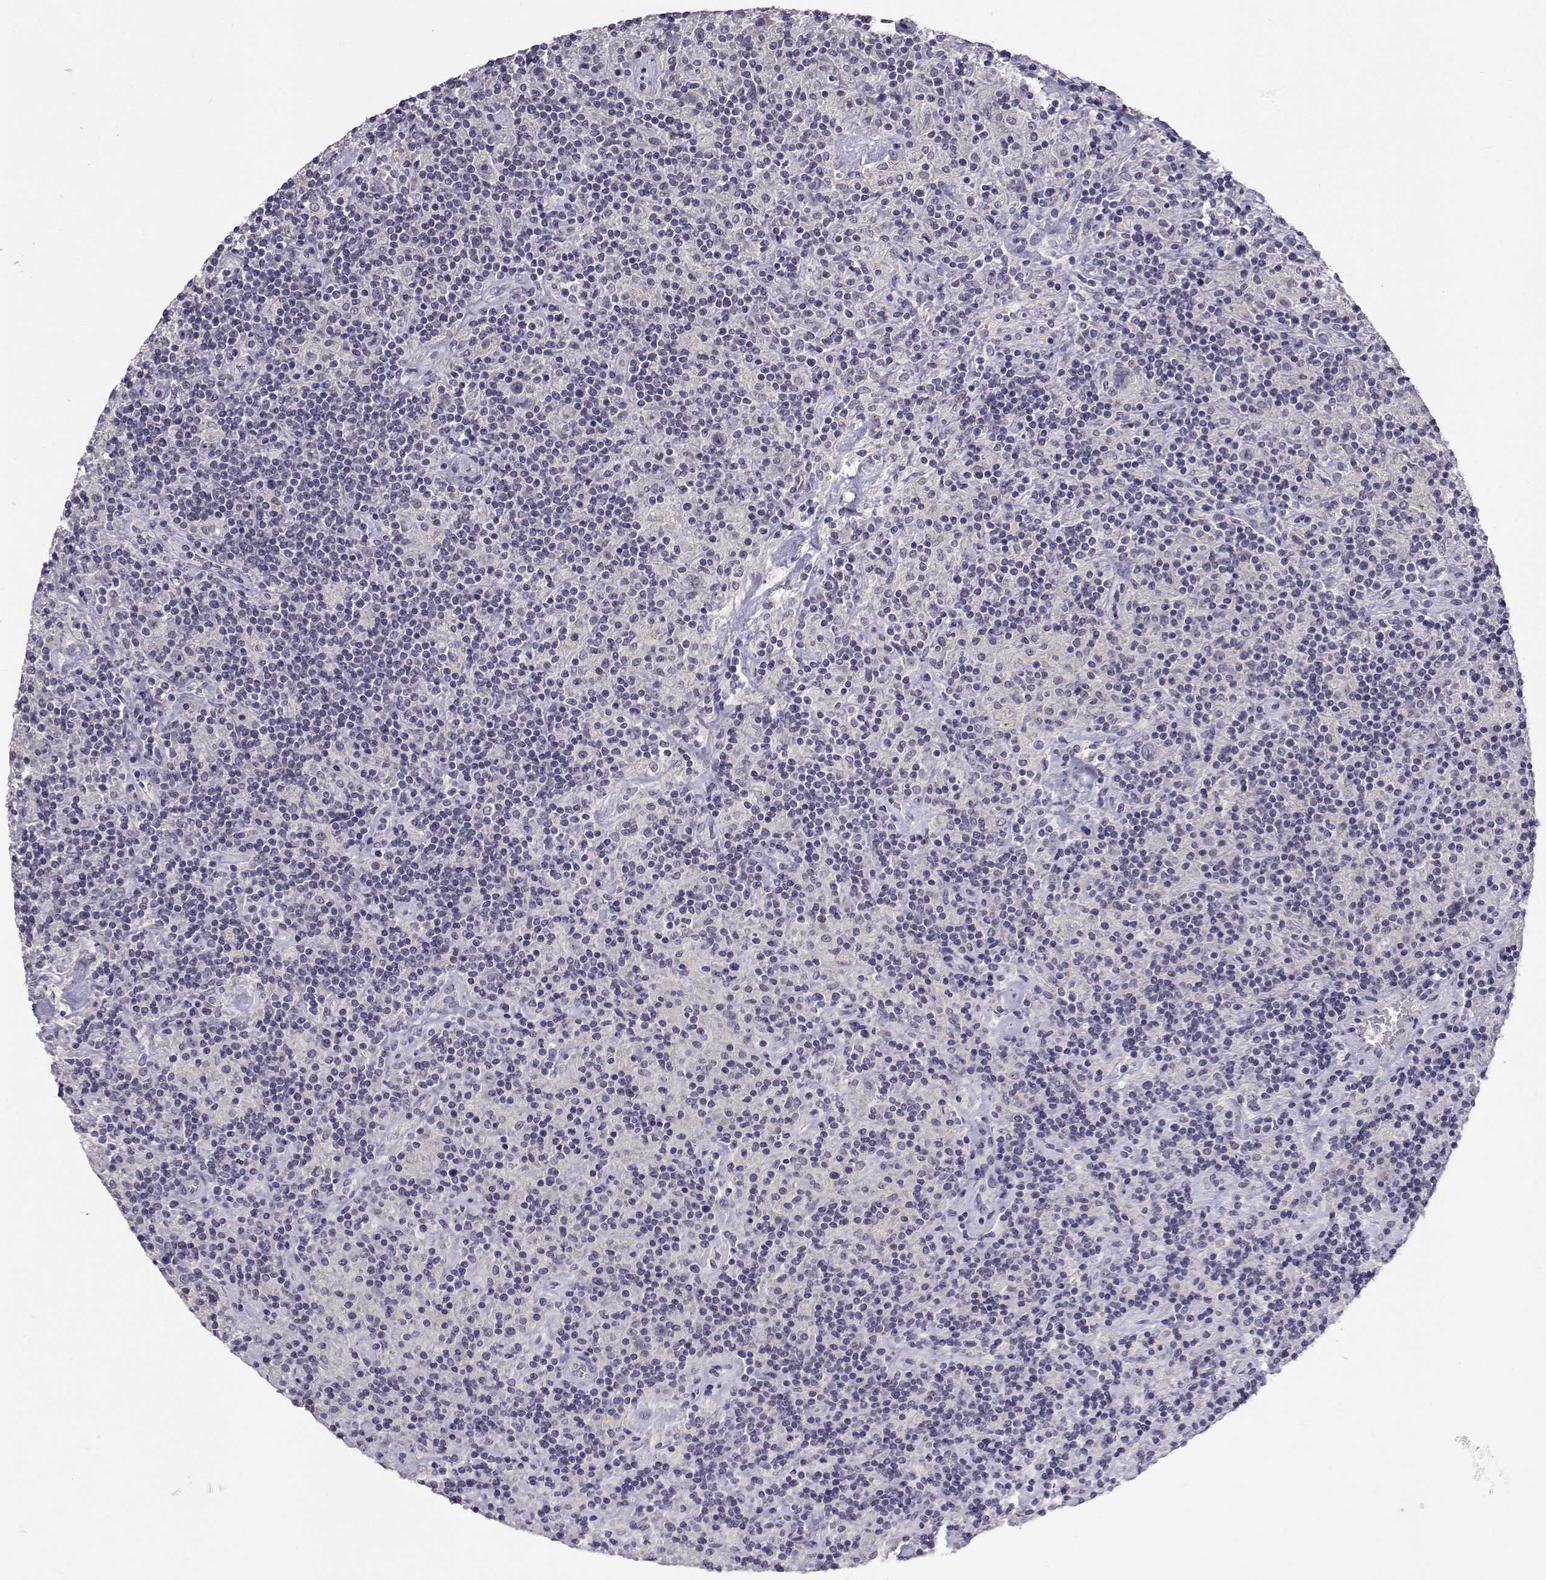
{"staining": {"intensity": "negative", "quantity": "none", "location": "none"}, "tissue": "lymphoma", "cell_type": "Tumor cells", "image_type": "cancer", "snomed": [{"axis": "morphology", "description": "Hodgkin's disease, NOS"}, {"axis": "topography", "description": "Lymph node"}], "caption": "This is a image of immunohistochemistry staining of Hodgkin's disease, which shows no expression in tumor cells. The staining is performed using DAB brown chromogen with nuclei counter-stained in using hematoxylin.", "gene": "SLC6A3", "patient": {"sex": "male", "age": 70}}